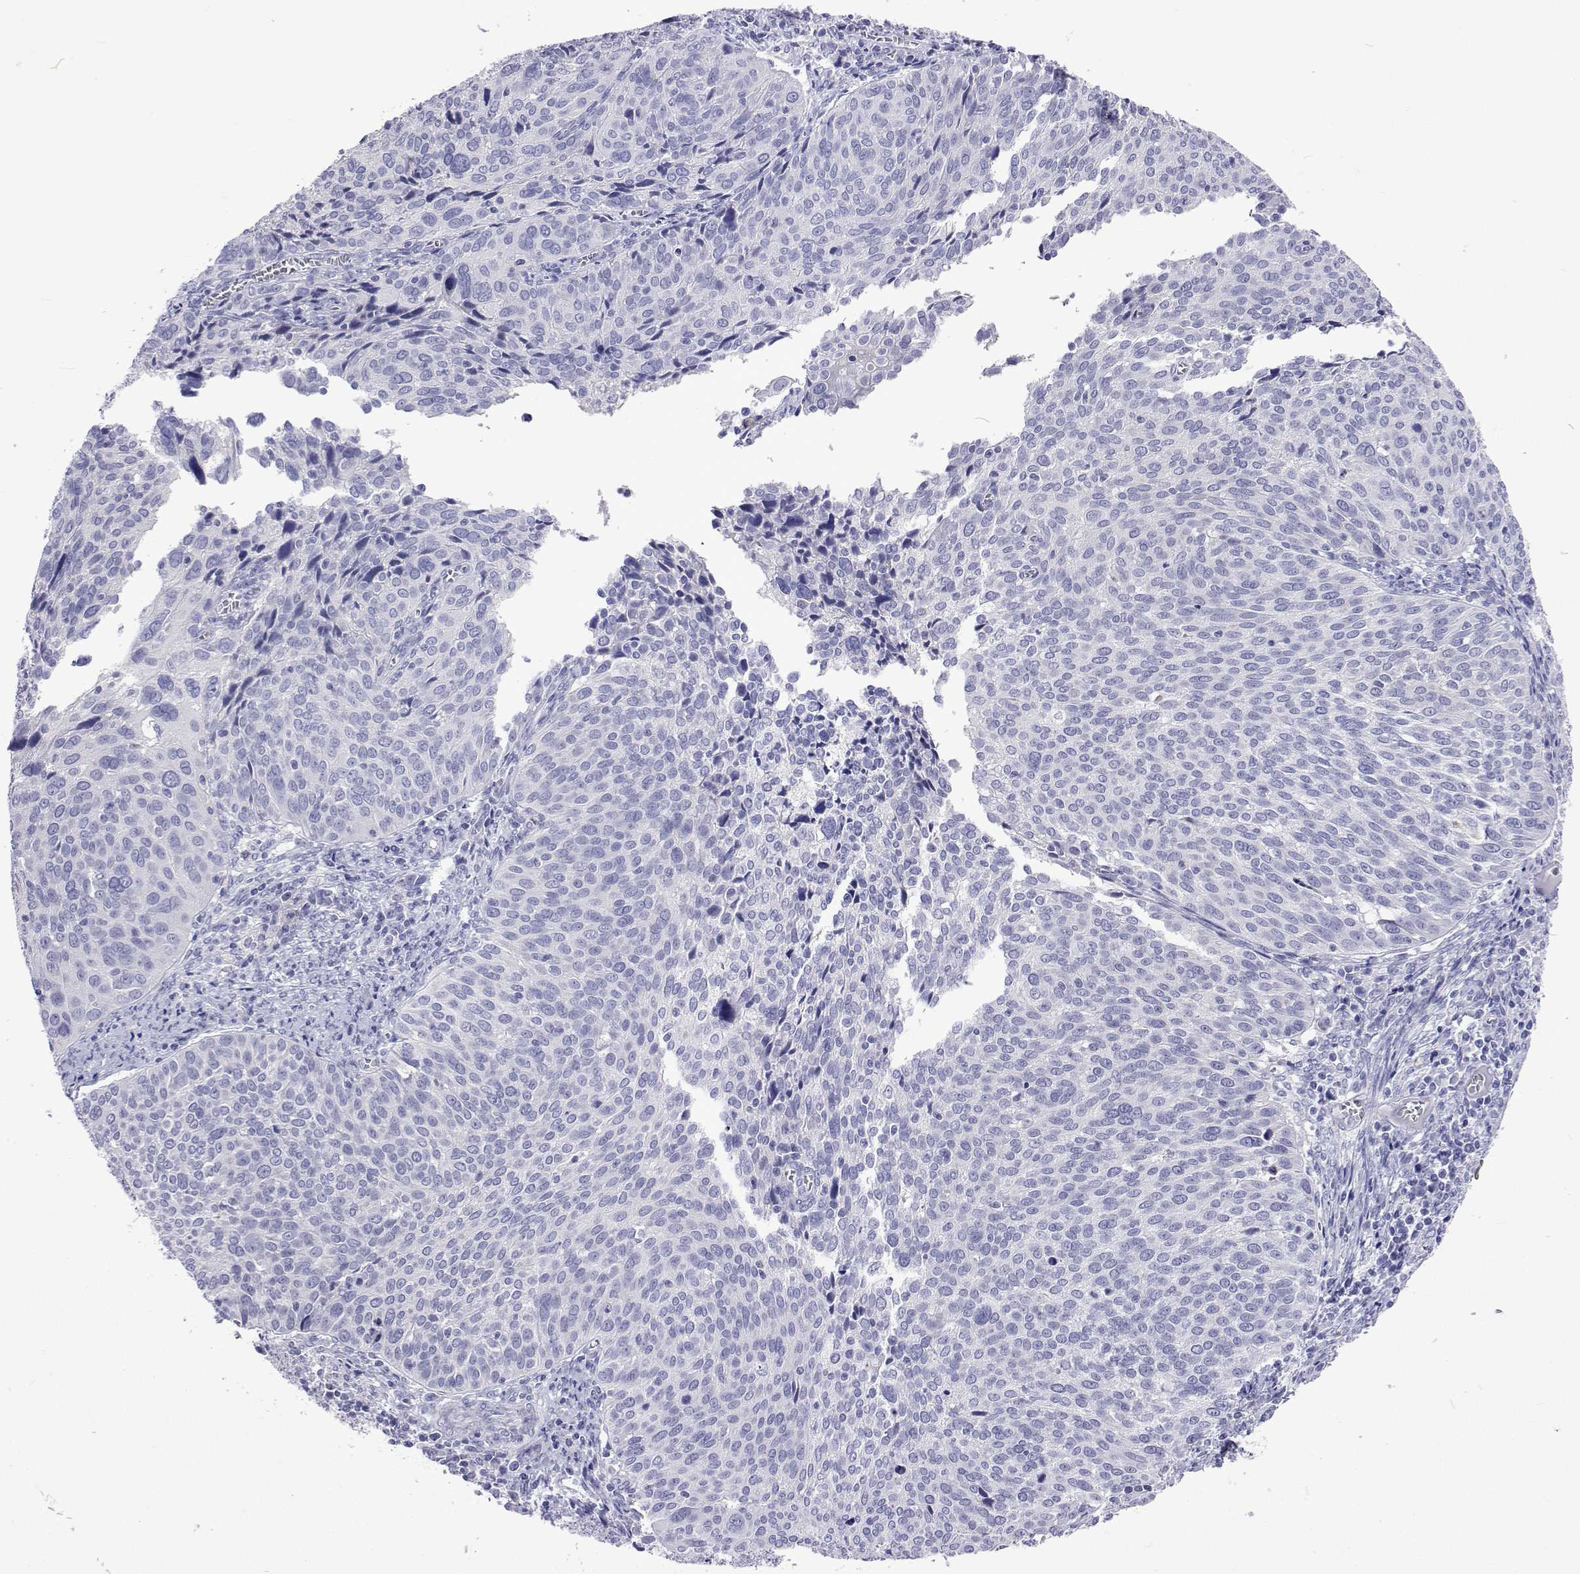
{"staining": {"intensity": "negative", "quantity": "none", "location": "none"}, "tissue": "cervical cancer", "cell_type": "Tumor cells", "image_type": "cancer", "snomed": [{"axis": "morphology", "description": "Squamous cell carcinoma, NOS"}, {"axis": "topography", "description": "Cervix"}], "caption": "High magnification brightfield microscopy of cervical cancer (squamous cell carcinoma) stained with DAB (brown) and counterstained with hematoxylin (blue): tumor cells show no significant positivity.", "gene": "UMODL1", "patient": {"sex": "female", "age": 39}}